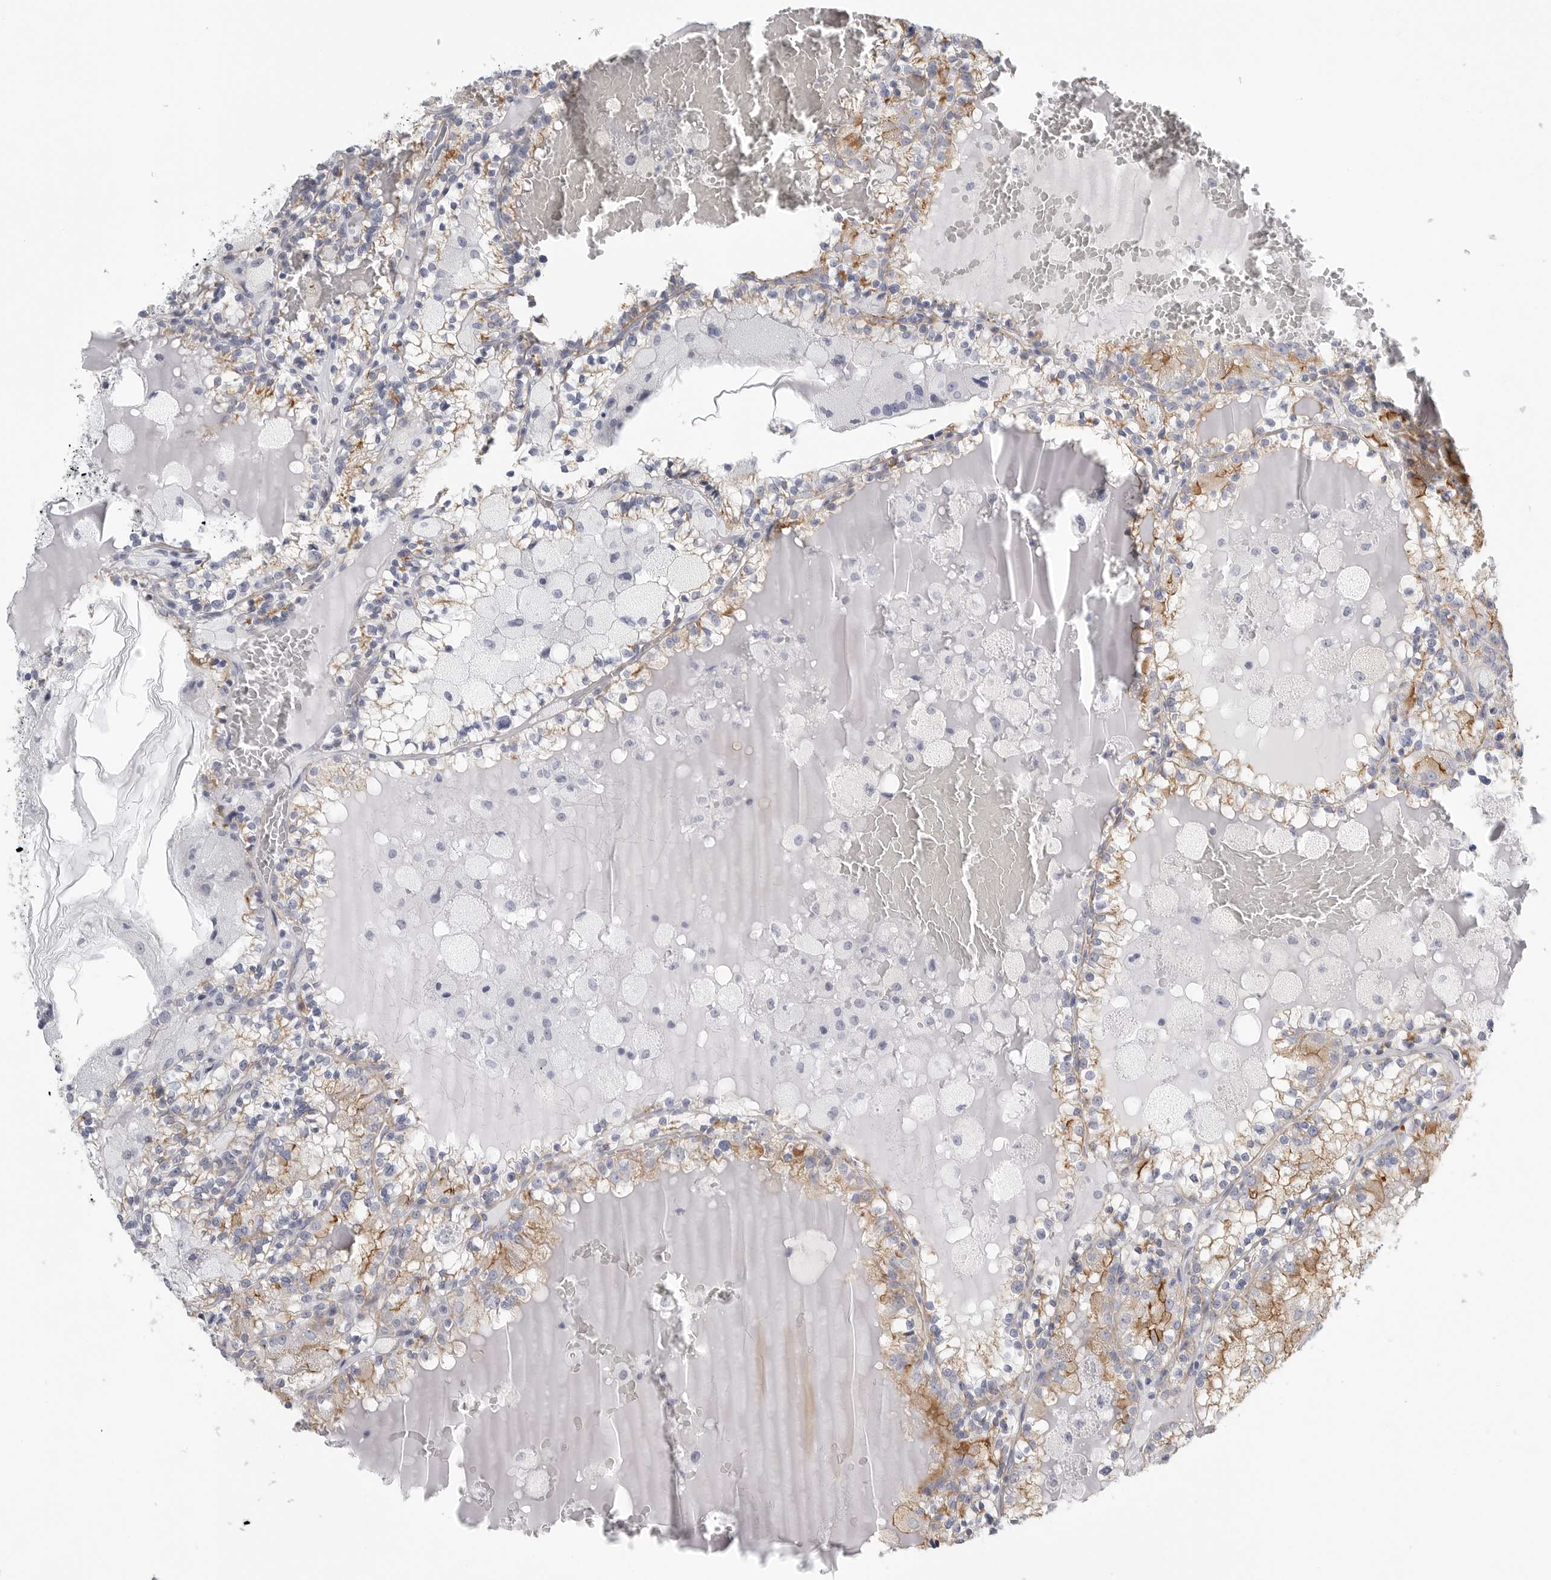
{"staining": {"intensity": "moderate", "quantity": "25%-75%", "location": "cytoplasmic/membranous"}, "tissue": "renal cancer", "cell_type": "Tumor cells", "image_type": "cancer", "snomed": [{"axis": "morphology", "description": "Adenocarcinoma, NOS"}, {"axis": "topography", "description": "Kidney"}], "caption": "Adenocarcinoma (renal) stained for a protein (brown) exhibits moderate cytoplasmic/membranous positive expression in approximately 25%-75% of tumor cells.", "gene": "TNR", "patient": {"sex": "female", "age": 56}}